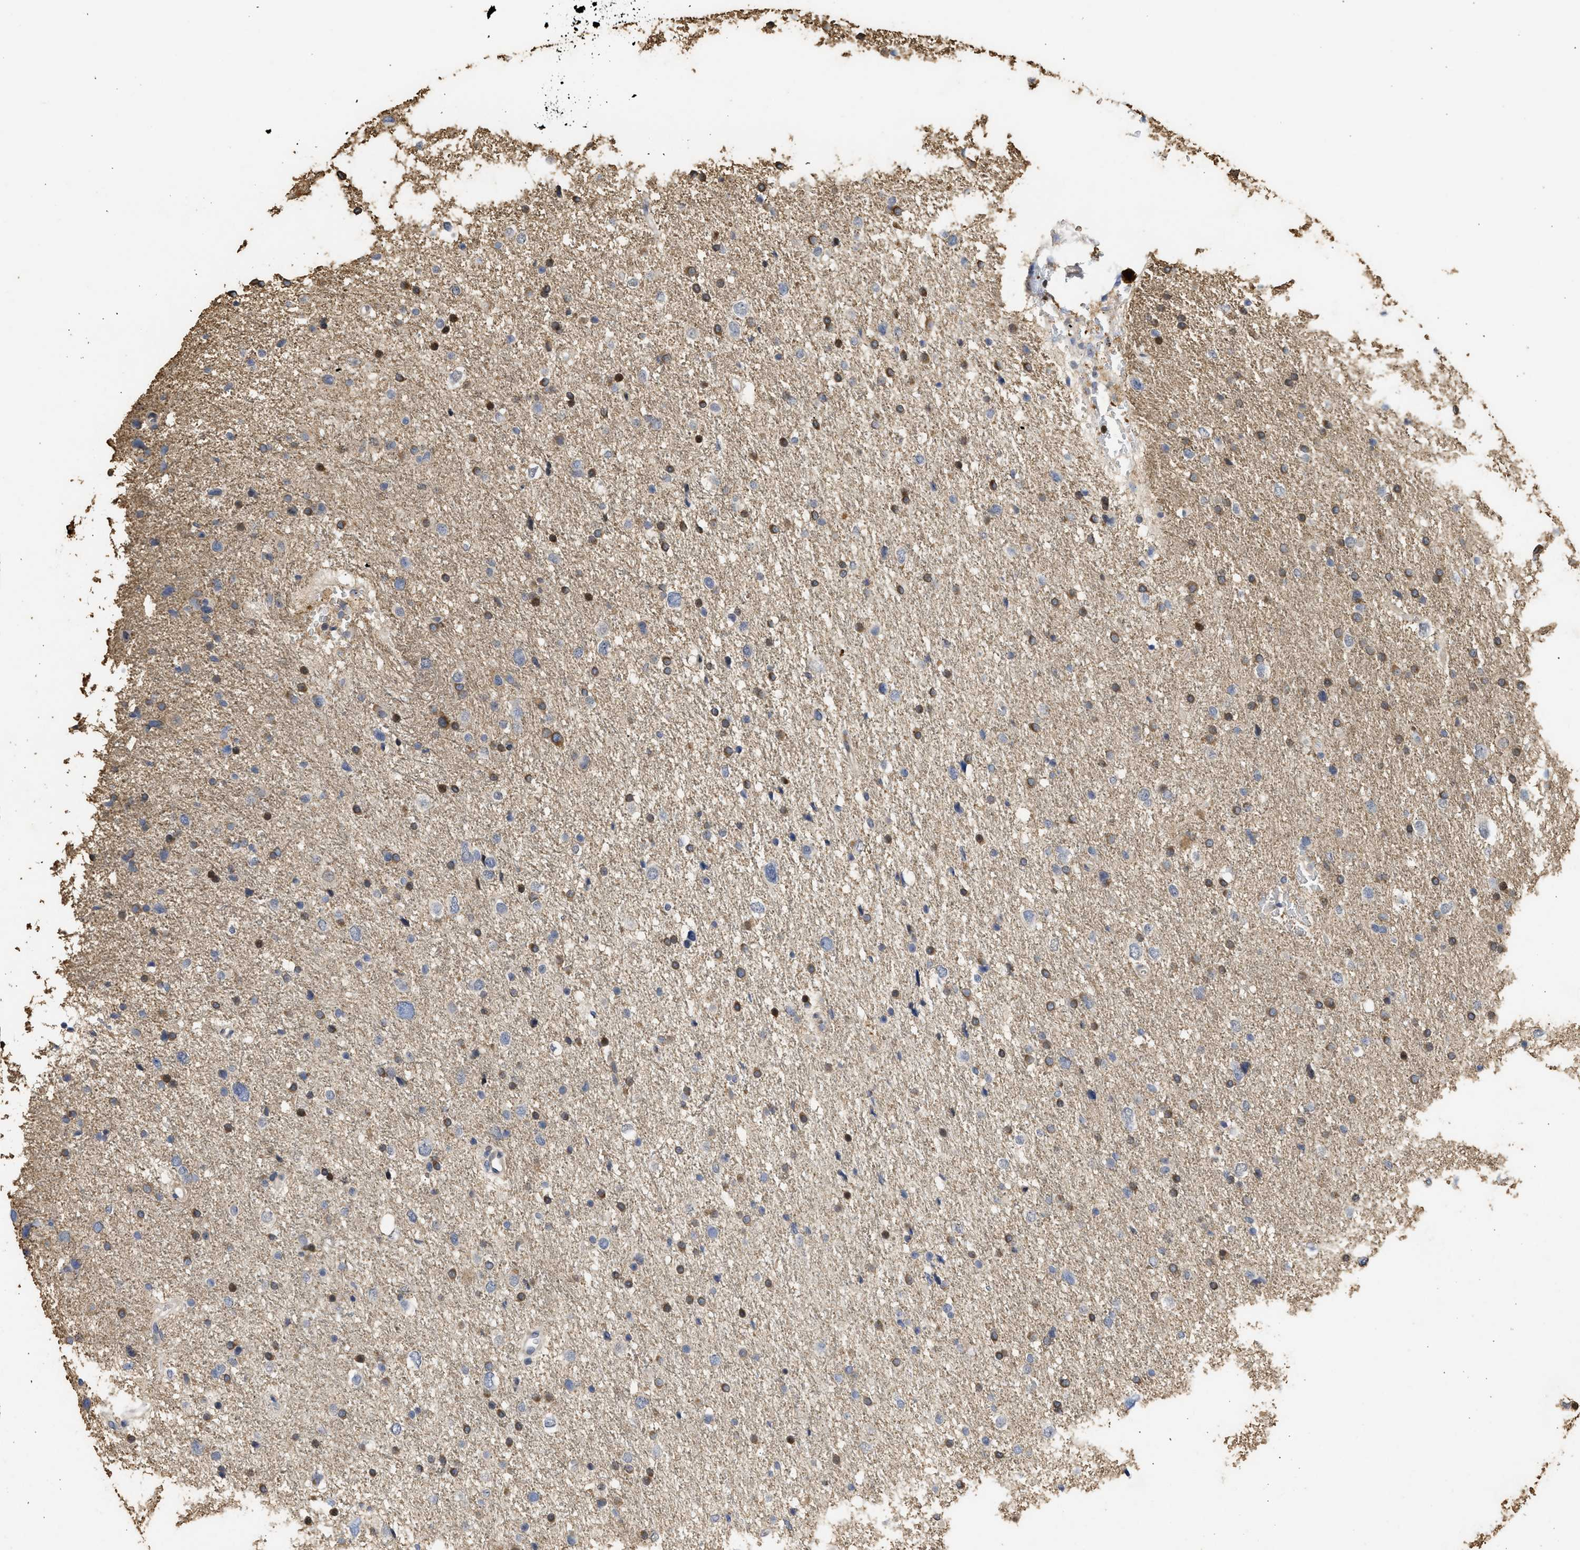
{"staining": {"intensity": "moderate", "quantity": "25%-75%", "location": "nuclear"}, "tissue": "glioma", "cell_type": "Tumor cells", "image_type": "cancer", "snomed": [{"axis": "morphology", "description": "Glioma, malignant, Low grade"}, {"axis": "topography", "description": "Brain"}], "caption": "Immunohistochemical staining of human malignant low-grade glioma shows medium levels of moderate nuclear protein staining in approximately 25%-75% of tumor cells.", "gene": "ENSG00000142539", "patient": {"sex": "female", "age": 37}}